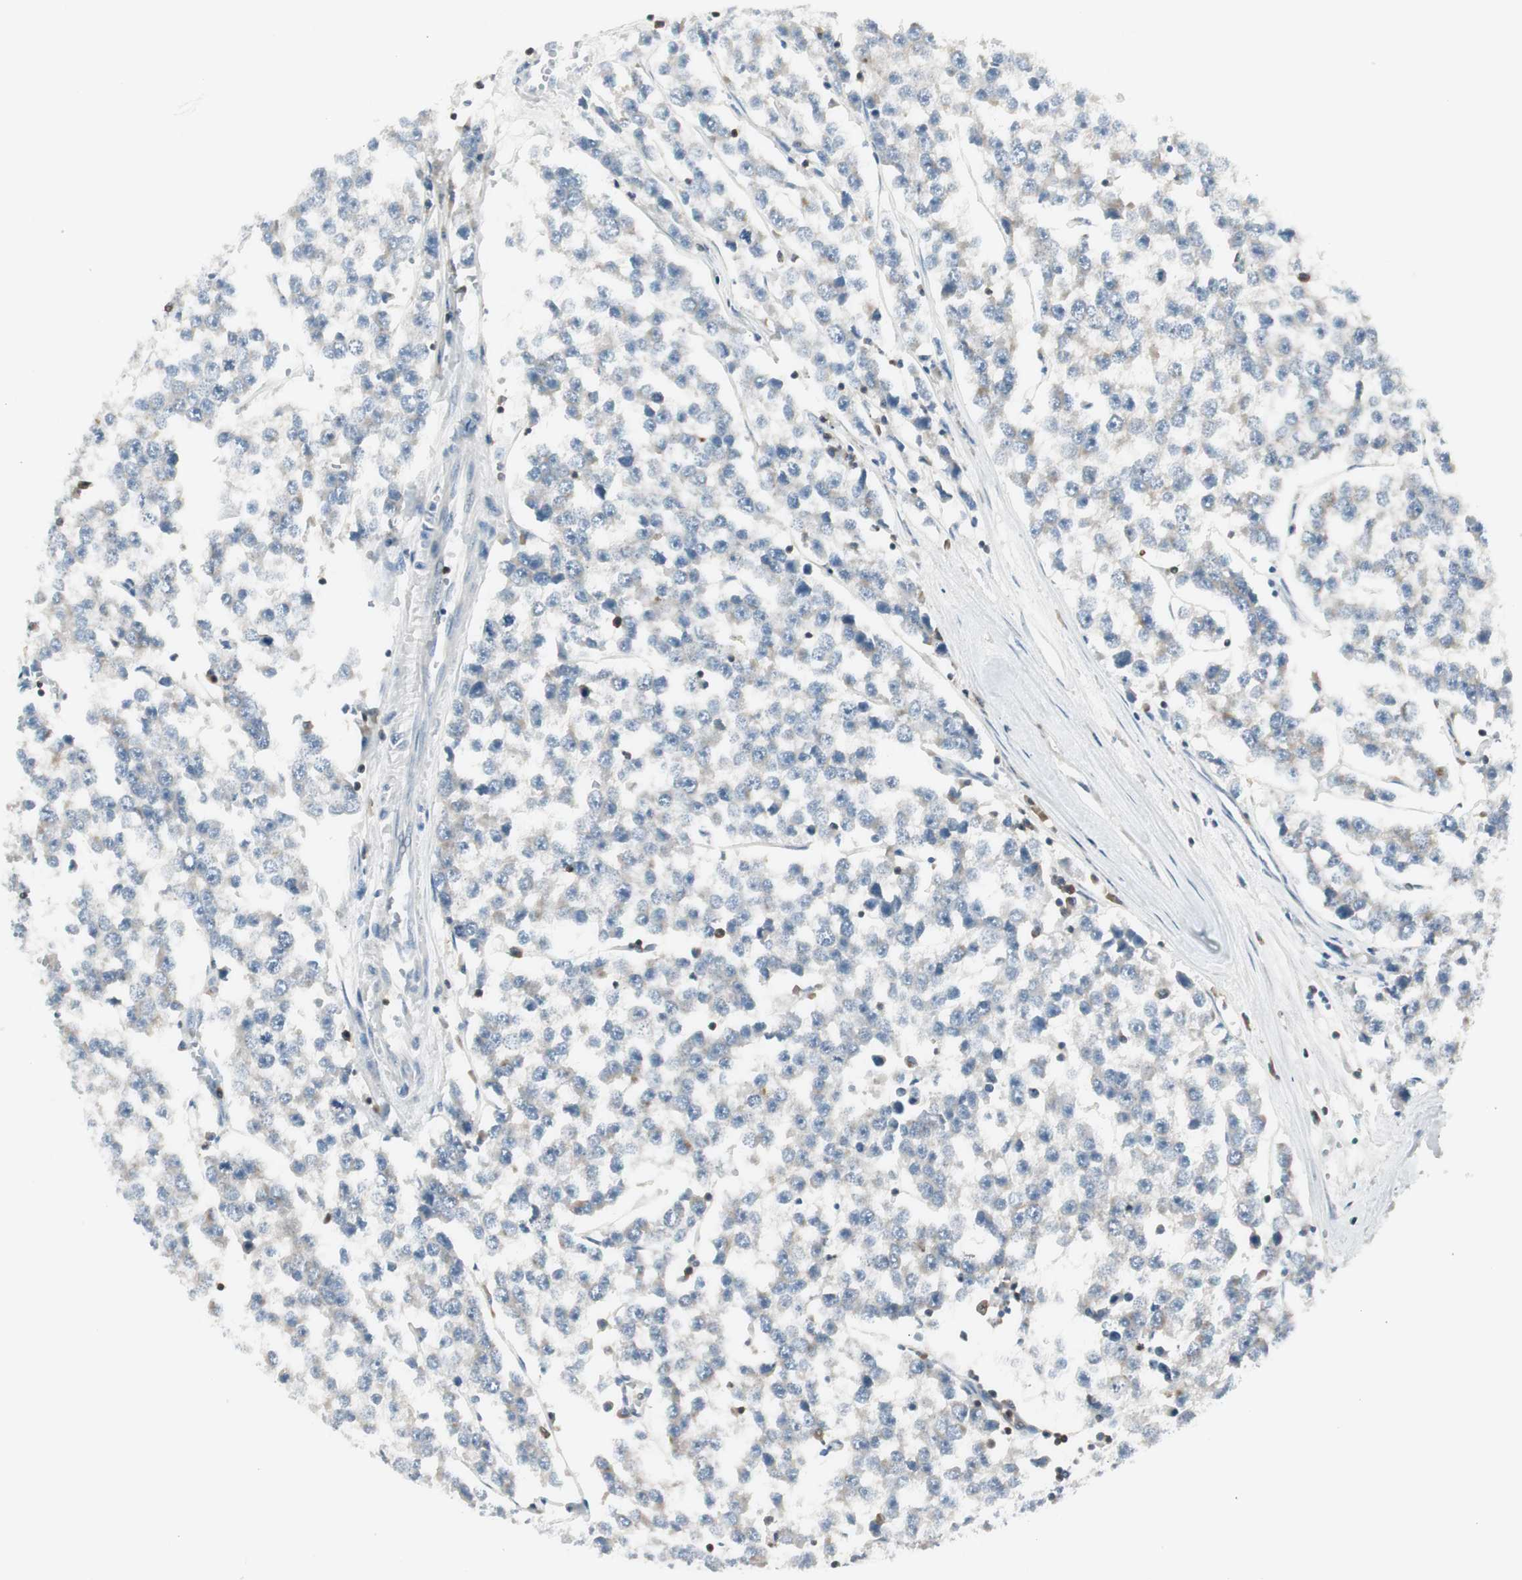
{"staining": {"intensity": "weak", "quantity": "<25%", "location": "cytoplasmic/membranous"}, "tissue": "testis cancer", "cell_type": "Tumor cells", "image_type": "cancer", "snomed": [{"axis": "morphology", "description": "Seminoma, NOS"}, {"axis": "morphology", "description": "Carcinoma, Embryonal, NOS"}, {"axis": "topography", "description": "Testis"}], "caption": "Tumor cells are negative for brown protein staining in testis cancer.", "gene": "SLC9A3R1", "patient": {"sex": "male", "age": 52}}